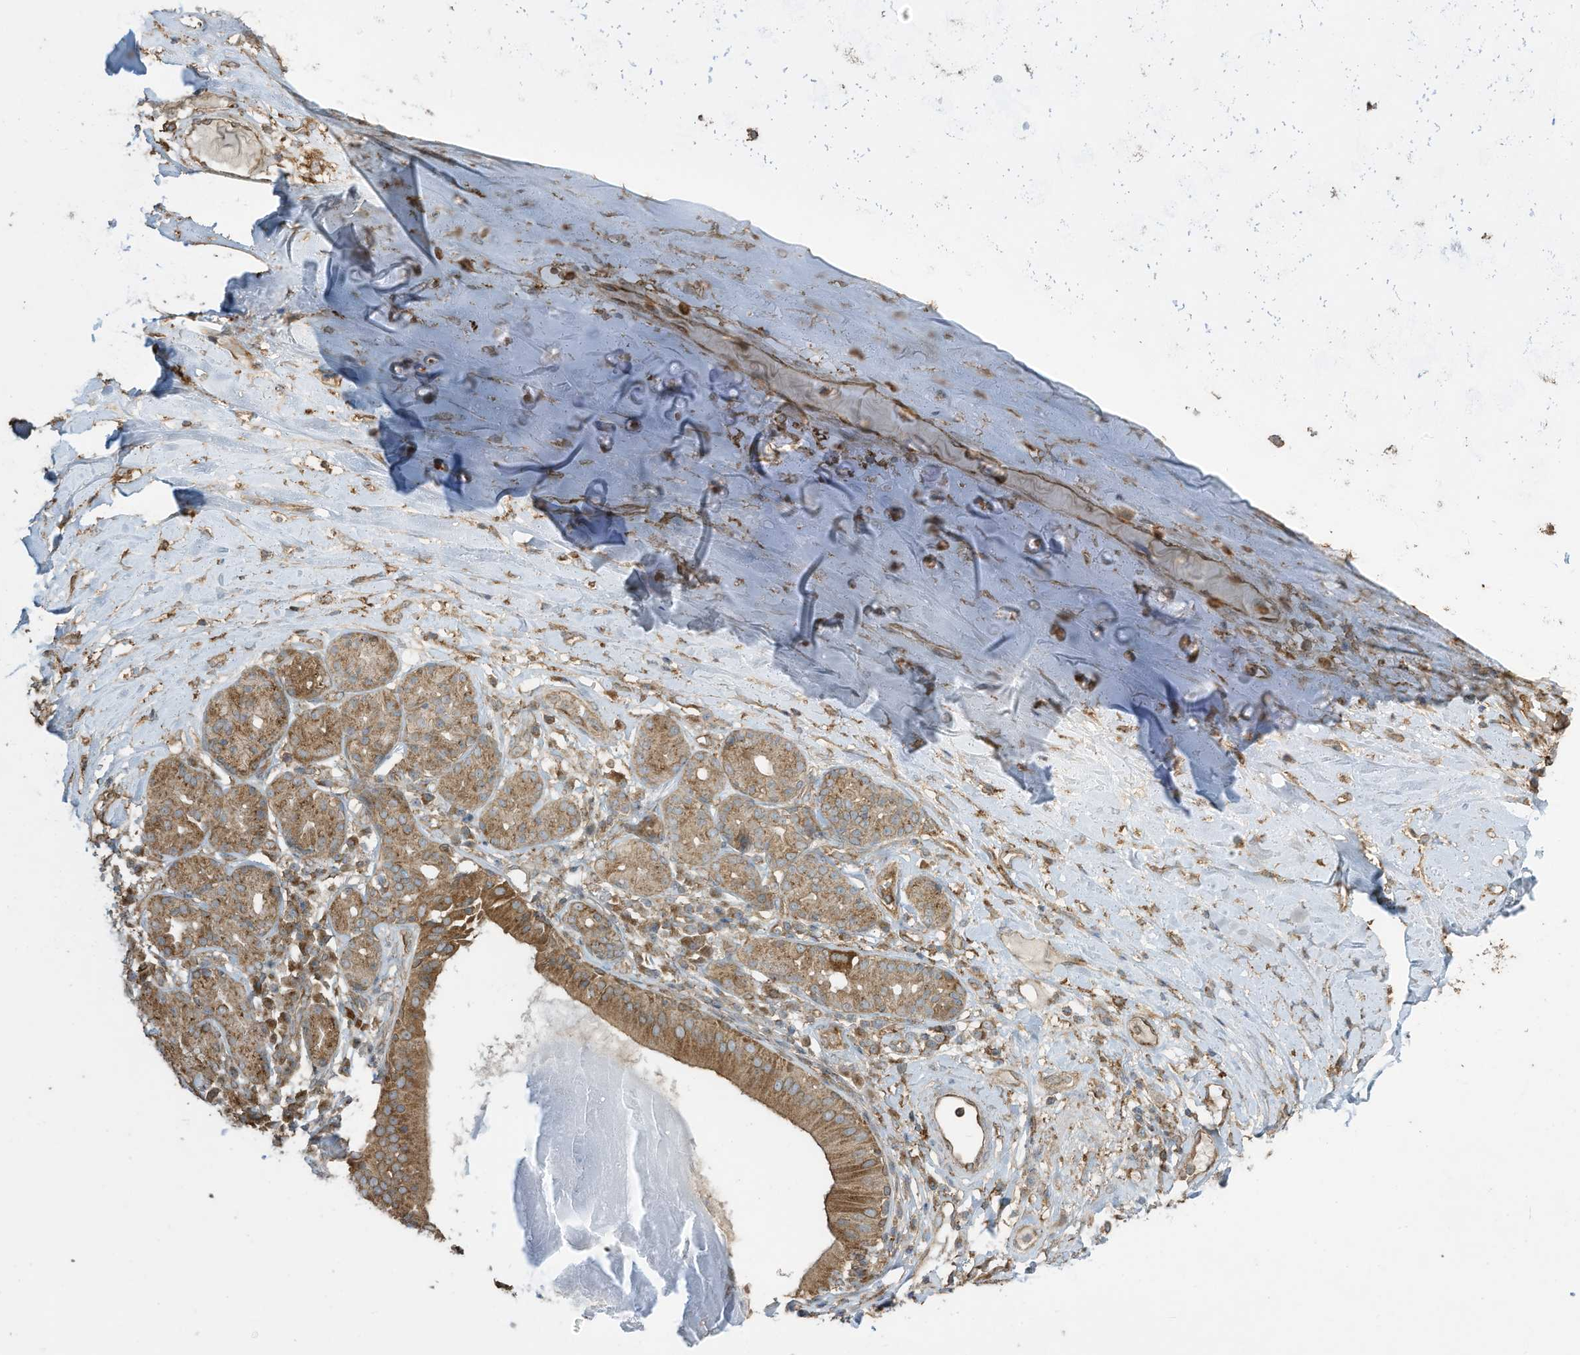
{"staining": {"intensity": "negative", "quantity": "none", "location": "none"}, "tissue": "adipose tissue", "cell_type": "Adipocytes", "image_type": "normal", "snomed": [{"axis": "morphology", "description": "Normal tissue, NOS"}, {"axis": "morphology", "description": "Basal cell carcinoma"}, {"axis": "topography", "description": "Cartilage tissue"}, {"axis": "topography", "description": "Nasopharynx"}, {"axis": "topography", "description": "Oral tissue"}], "caption": "Adipose tissue stained for a protein using immunohistochemistry (IHC) demonstrates no expression adipocytes.", "gene": "CGAS", "patient": {"sex": "female", "age": 77}}